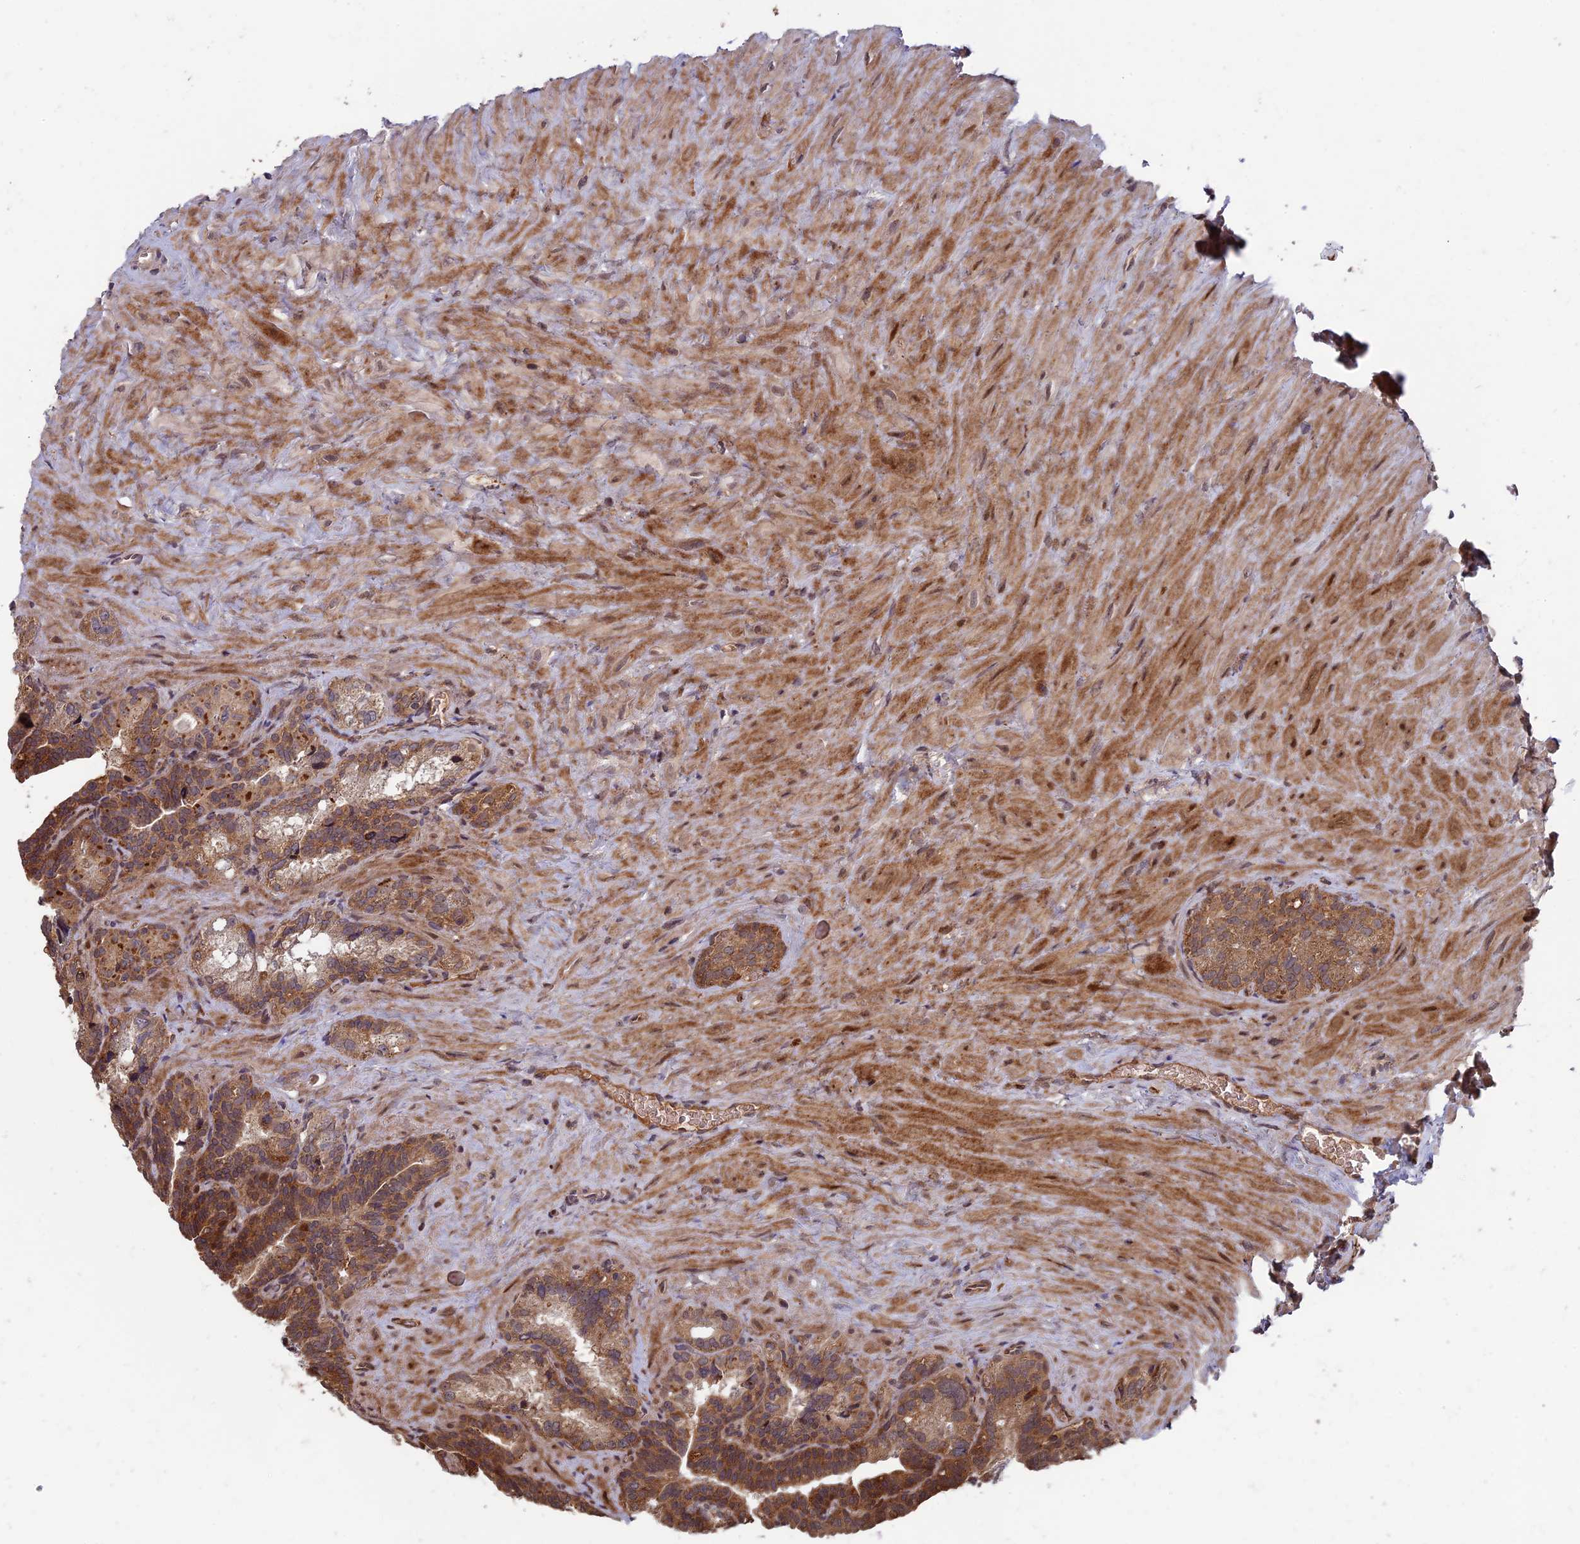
{"staining": {"intensity": "moderate", "quantity": ">75%", "location": "cytoplasmic/membranous"}, "tissue": "seminal vesicle", "cell_type": "Glandular cells", "image_type": "normal", "snomed": [{"axis": "morphology", "description": "Normal tissue, NOS"}, {"axis": "topography", "description": "Seminal veicle"}], "caption": "Moderate cytoplasmic/membranous expression for a protein is present in approximately >75% of glandular cells of normal seminal vesicle using immunohistochemistry.", "gene": "RCCD1", "patient": {"sex": "male", "age": 68}}